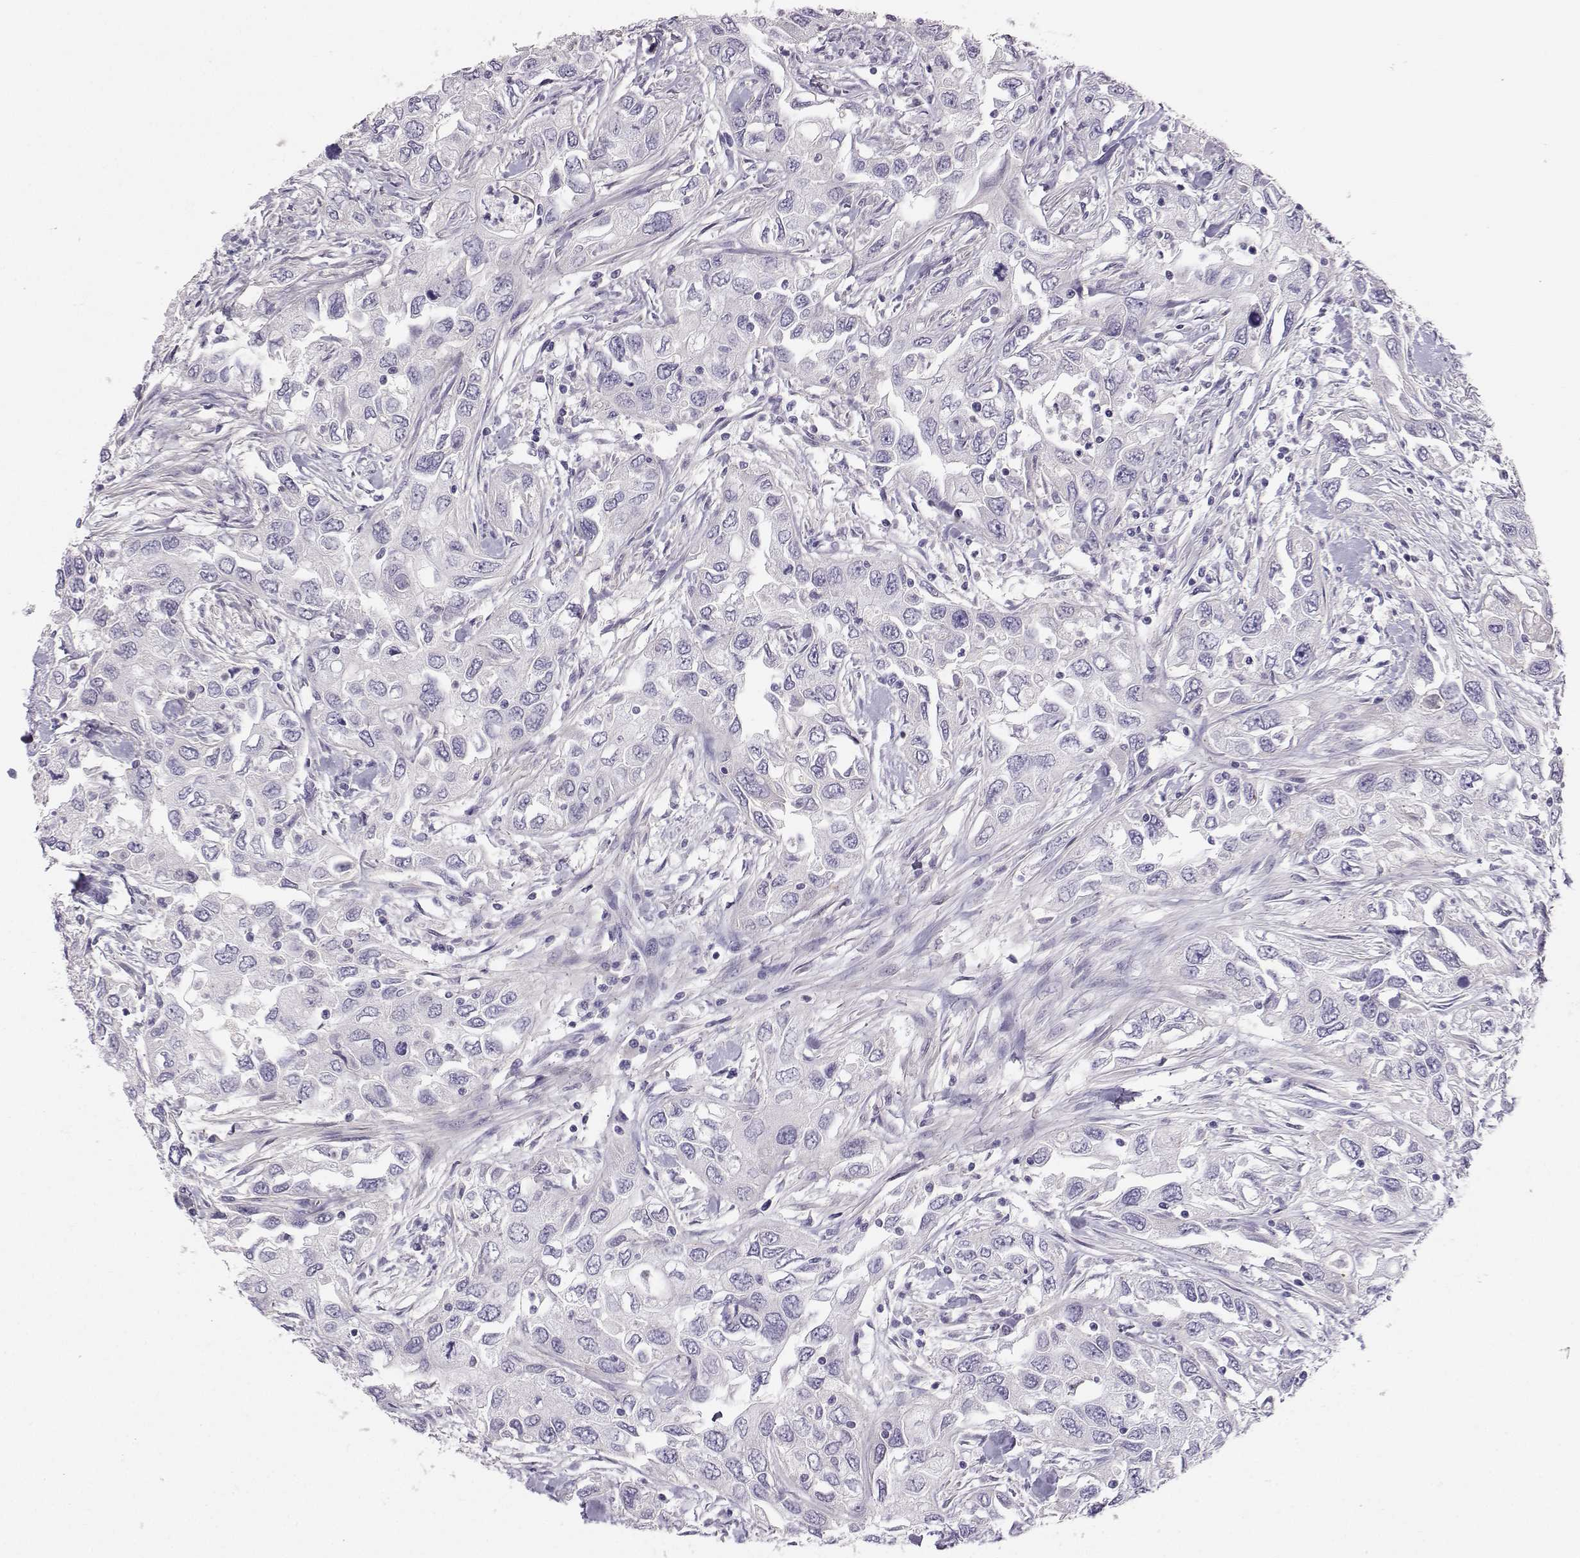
{"staining": {"intensity": "negative", "quantity": "none", "location": "none"}, "tissue": "urothelial cancer", "cell_type": "Tumor cells", "image_type": "cancer", "snomed": [{"axis": "morphology", "description": "Urothelial carcinoma, High grade"}, {"axis": "topography", "description": "Urinary bladder"}], "caption": "Human high-grade urothelial carcinoma stained for a protein using immunohistochemistry (IHC) exhibits no expression in tumor cells.", "gene": "DNAAF1", "patient": {"sex": "male", "age": 76}}